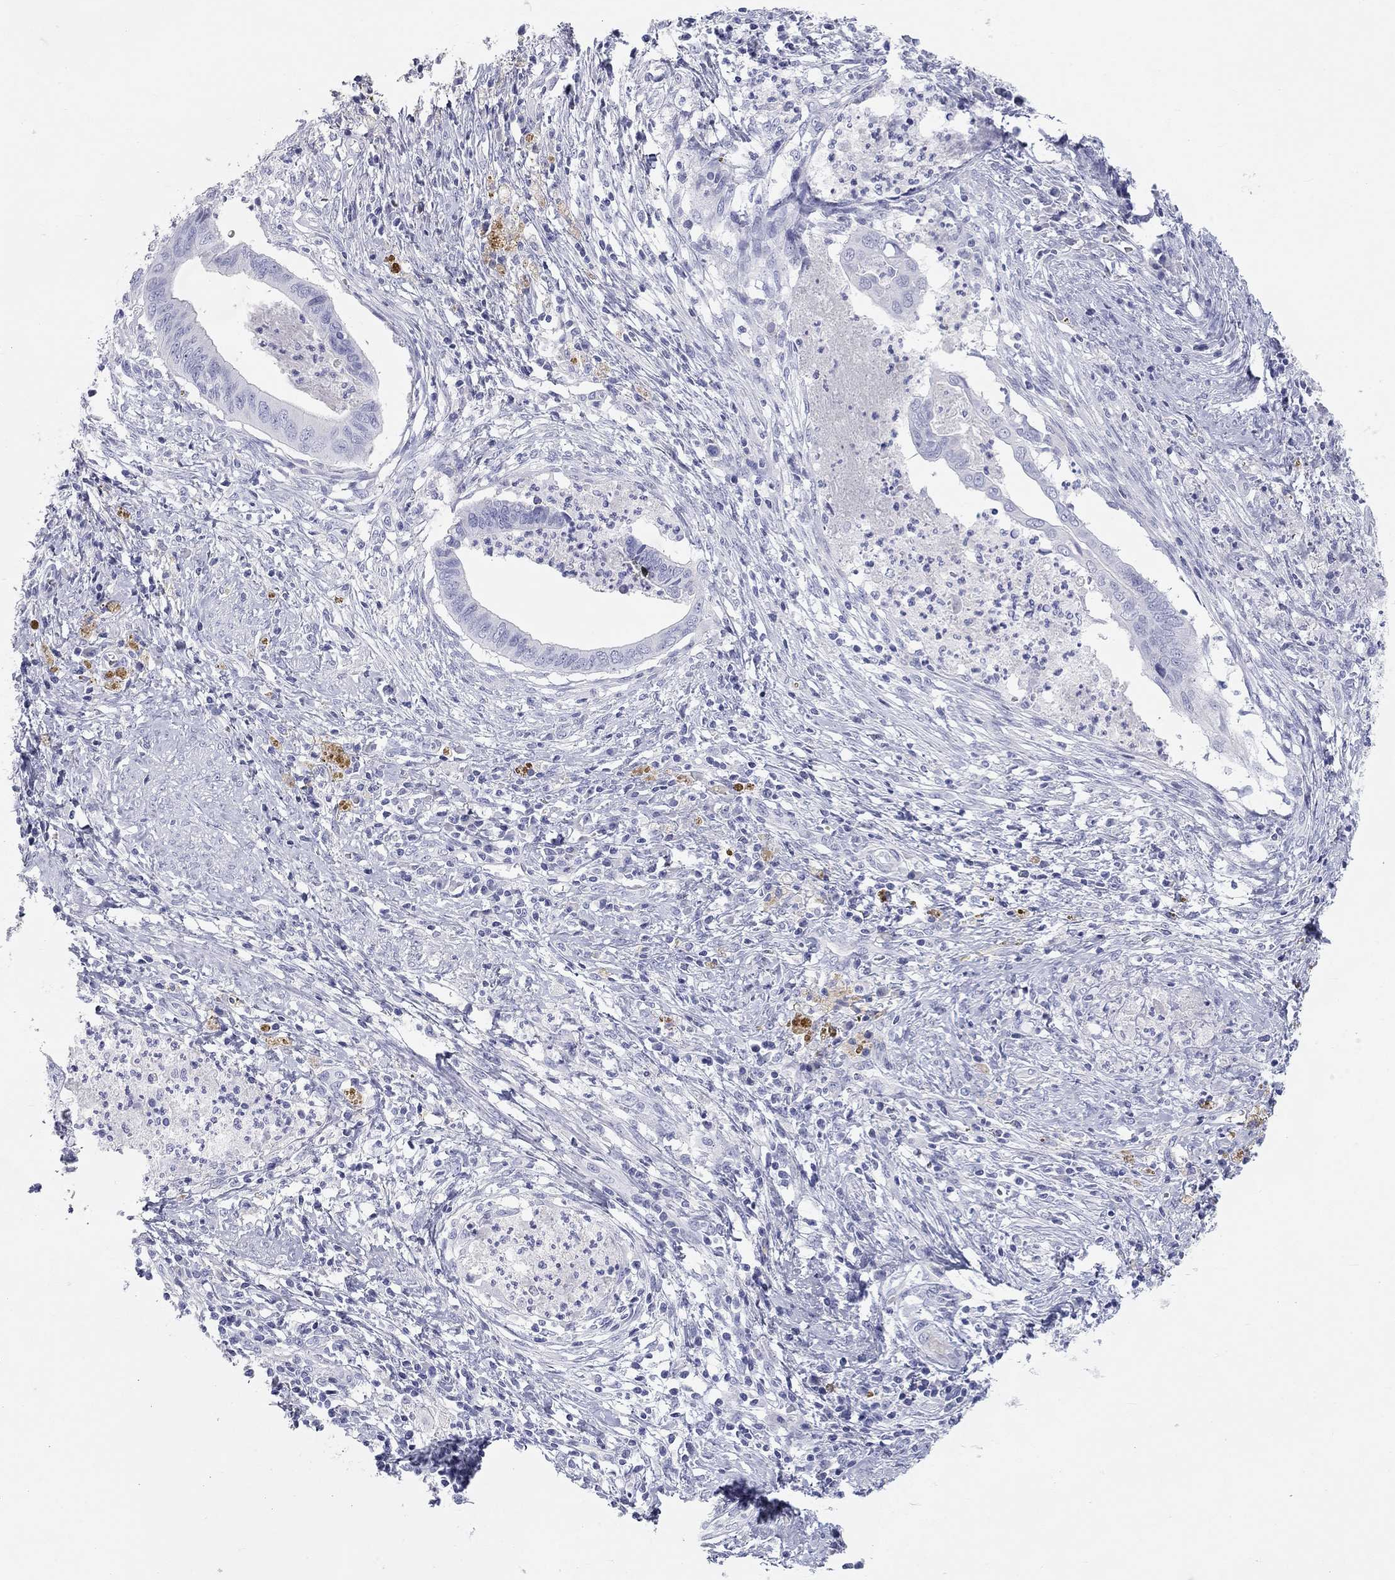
{"staining": {"intensity": "negative", "quantity": "none", "location": "none"}, "tissue": "cervical cancer", "cell_type": "Tumor cells", "image_type": "cancer", "snomed": [{"axis": "morphology", "description": "Adenocarcinoma, NOS"}, {"axis": "topography", "description": "Cervix"}], "caption": "IHC of human cervical cancer (adenocarcinoma) shows no expression in tumor cells. (IHC, brightfield microscopy, high magnification).", "gene": "PCDHGC5", "patient": {"sex": "female", "age": 42}}